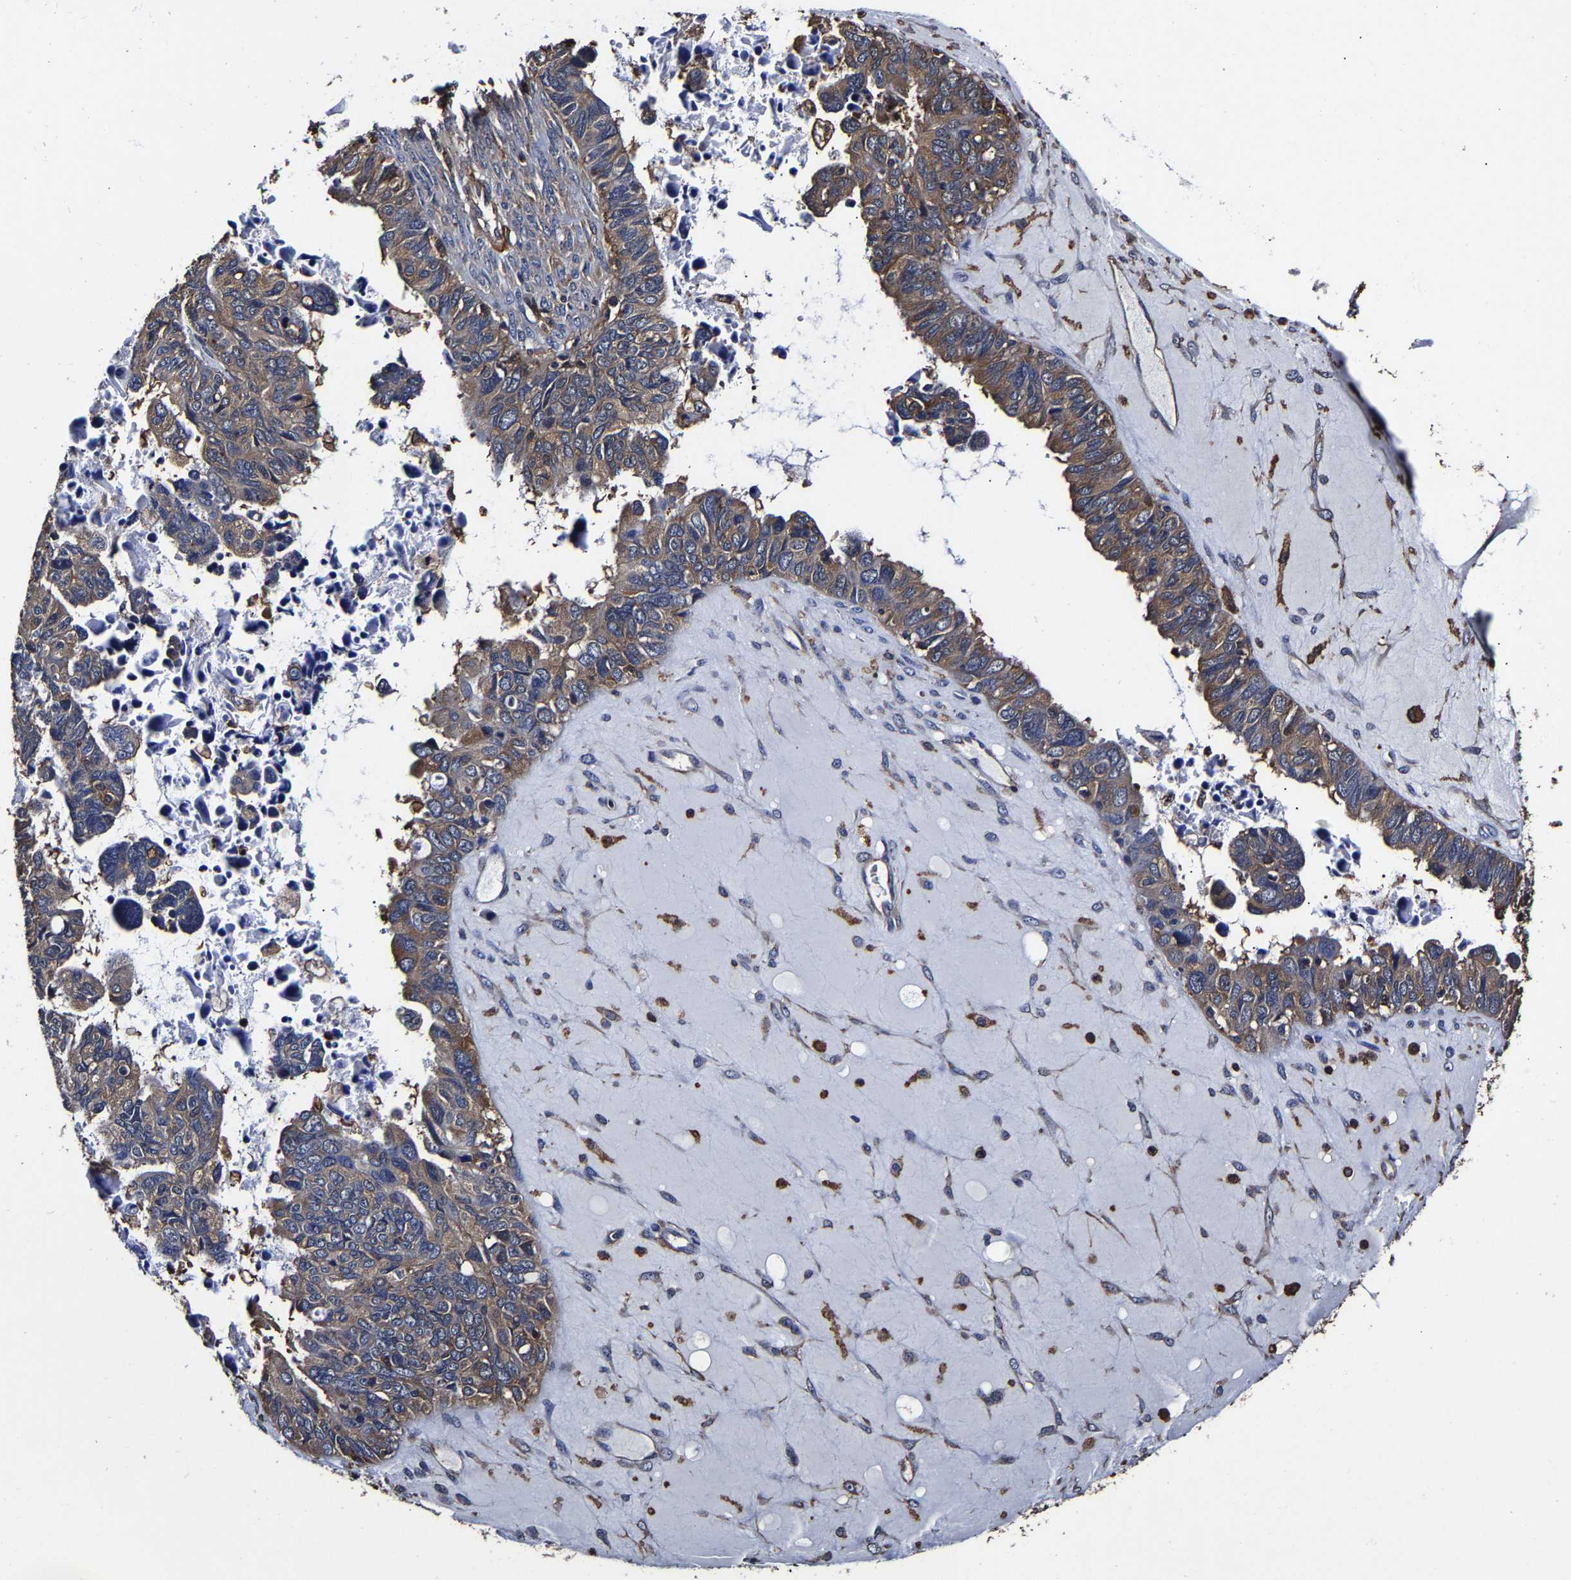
{"staining": {"intensity": "weak", "quantity": ">75%", "location": "cytoplasmic/membranous"}, "tissue": "ovarian cancer", "cell_type": "Tumor cells", "image_type": "cancer", "snomed": [{"axis": "morphology", "description": "Cystadenocarcinoma, serous, NOS"}, {"axis": "topography", "description": "Ovary"}], "caption": "This is a photomicrograph of IHC staining of ovarian serous cystadenocarcinoma, which shows weak positivity in the cytoplasmic/membranous of tumor cells.", "gene": "SSH3", "patient": {"sex": "female", "age": 79}}